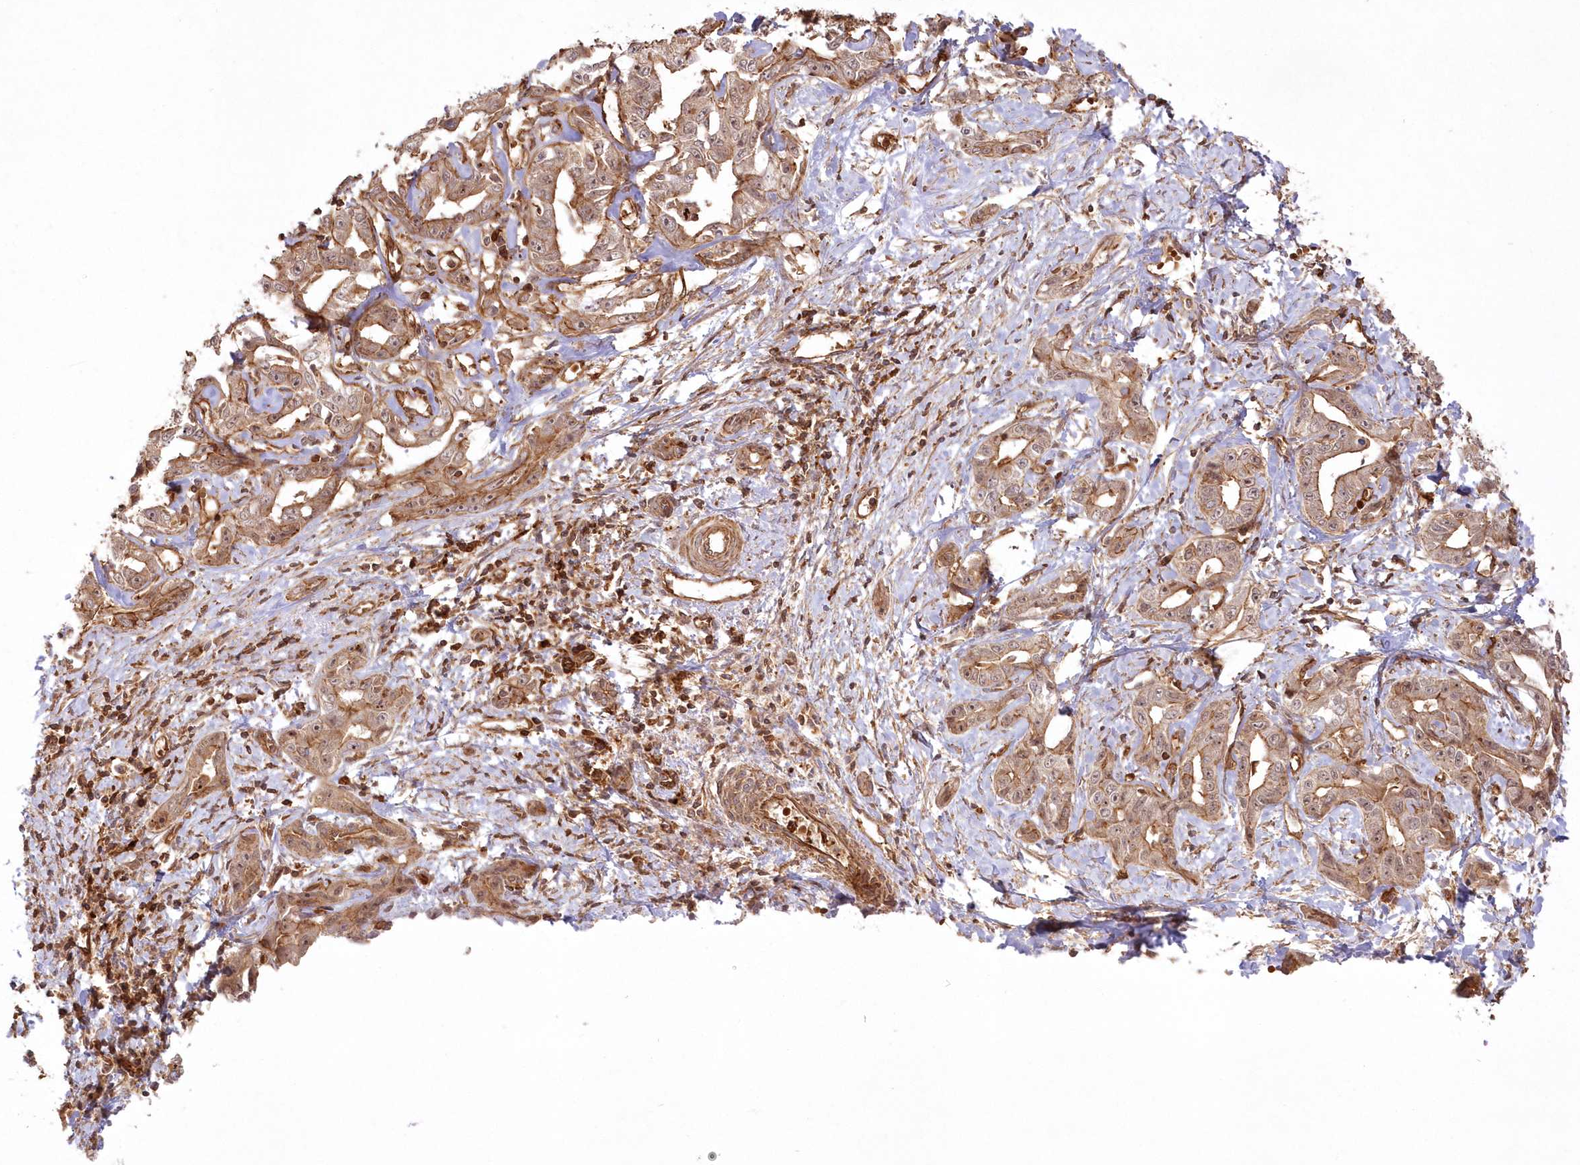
{"staining": {"intensity": "moderate", "quantity": ">75%", "location": "cytoplasmic/membranous"}, "tissue": "liver cancer", "cell_type": "Tumor cells", "image_type": "cancer", "snomed": [{"axis": "morphology", "description": "Cholangiocarcinoma"}, {"axis": "topography", "description": "Liver"}], "caption": "Brown immunohistochemical staining in human liver cancer (cholangiocarcinoma) exhibits moderate cytoplasmic/membranous positivity in approximately >75% of tumor cells.", "gene": "RGCC", "patient": {"sex": "male", "age": 59}}